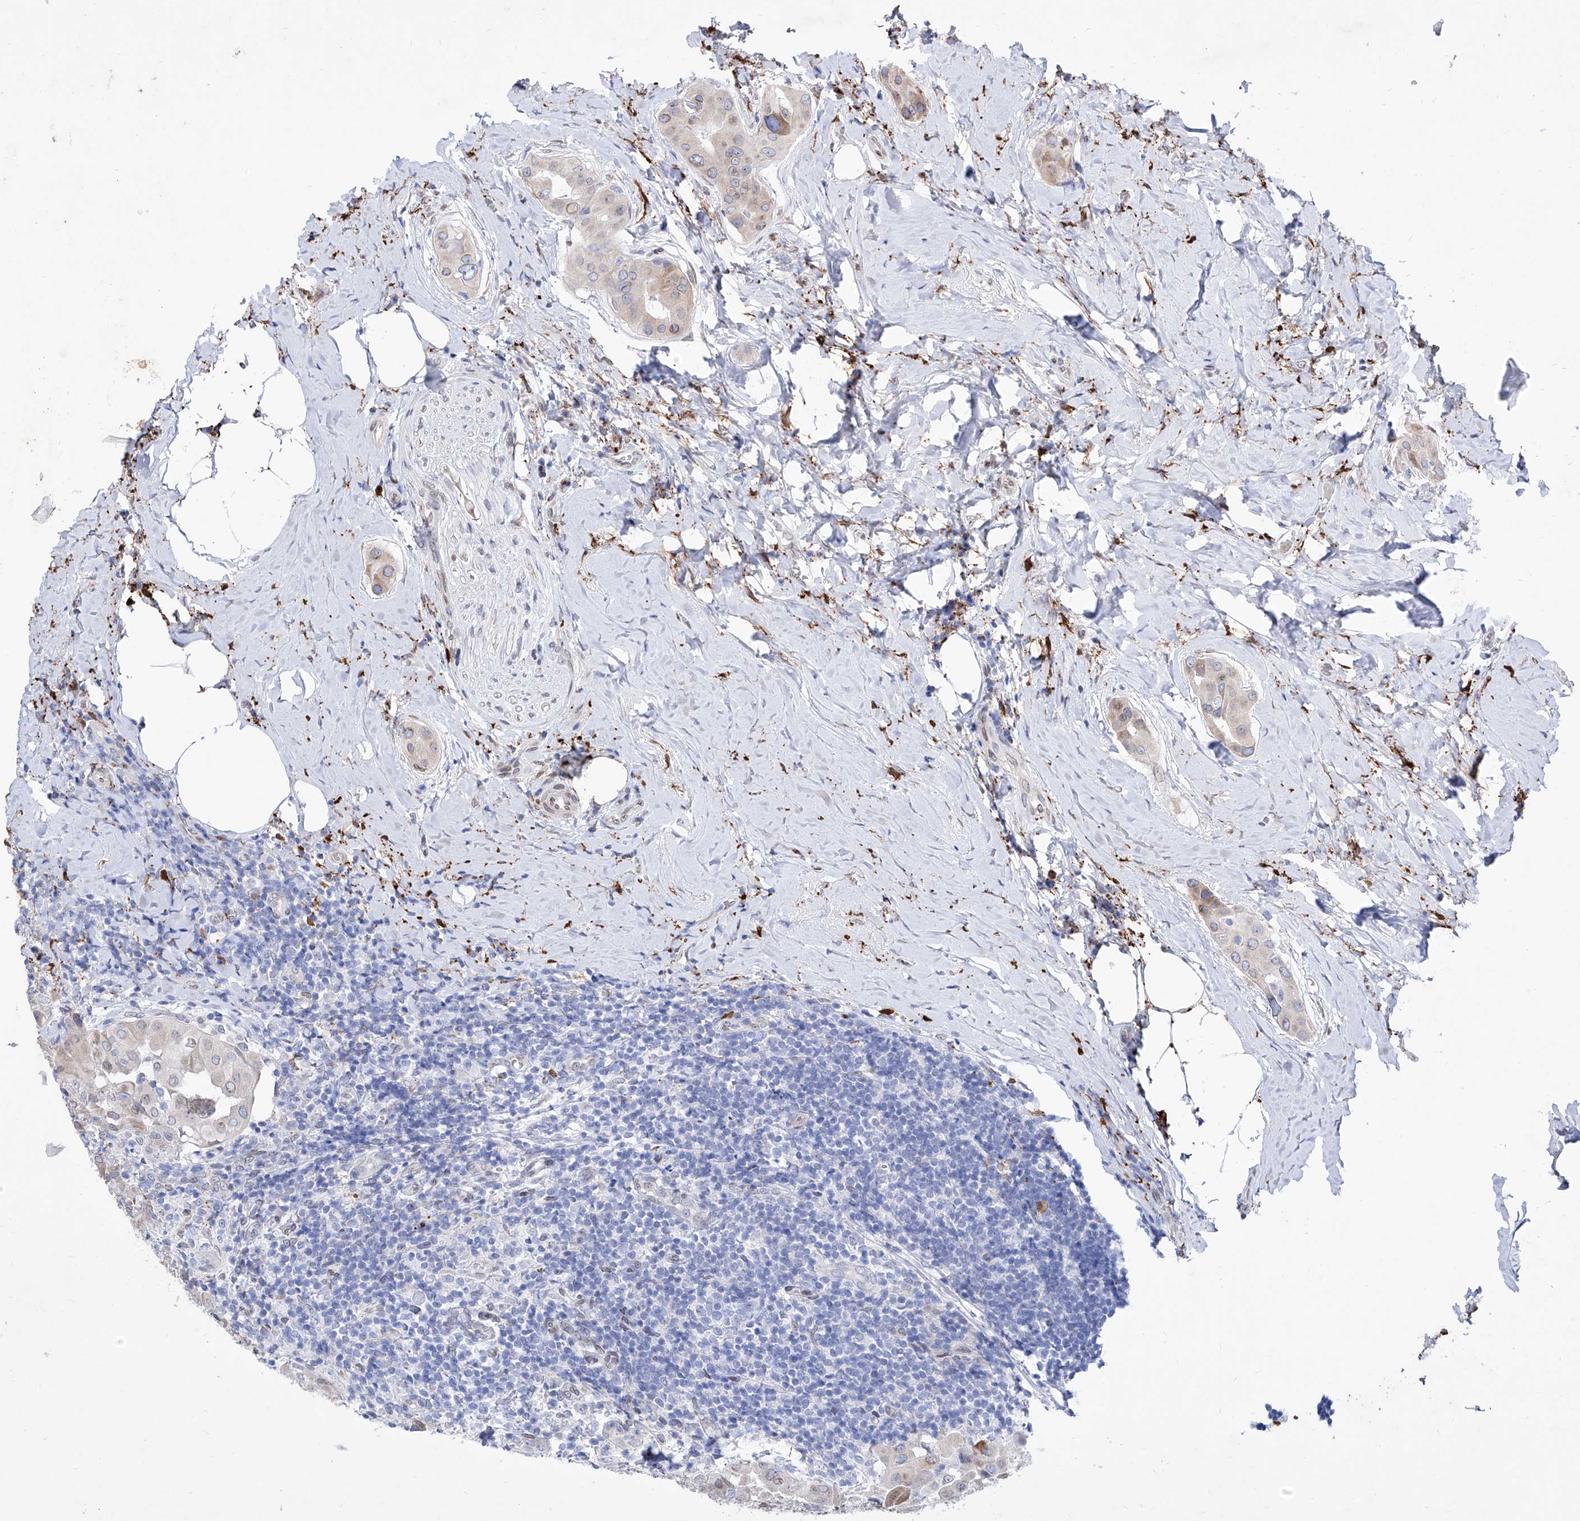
{"staining": {"intensity": "moderate", "quantity": "<25%", "location": "cytoplasmic/membranous"}, "tissue": "thyroid cancer", "cell_type": "Tumor cells", "image_type": "cancer", "snomed": [{"axis": "morphology", "description": "Papillary adenocarcinoma, NOS"}, {"axis": "topography", "description": "Thyroid gland"}], "caption": "High-magnification brightfield microscopy of thyroid cancer stained with DAB (brown) and counterstained with hematoxylin (blue). tumor cells exhibit moderate cytoplasmic/membranous expression is identified in approximately<25% of cells.", "gene": "LCLAT1", "patient": {"sex": "male", "age": 33}}